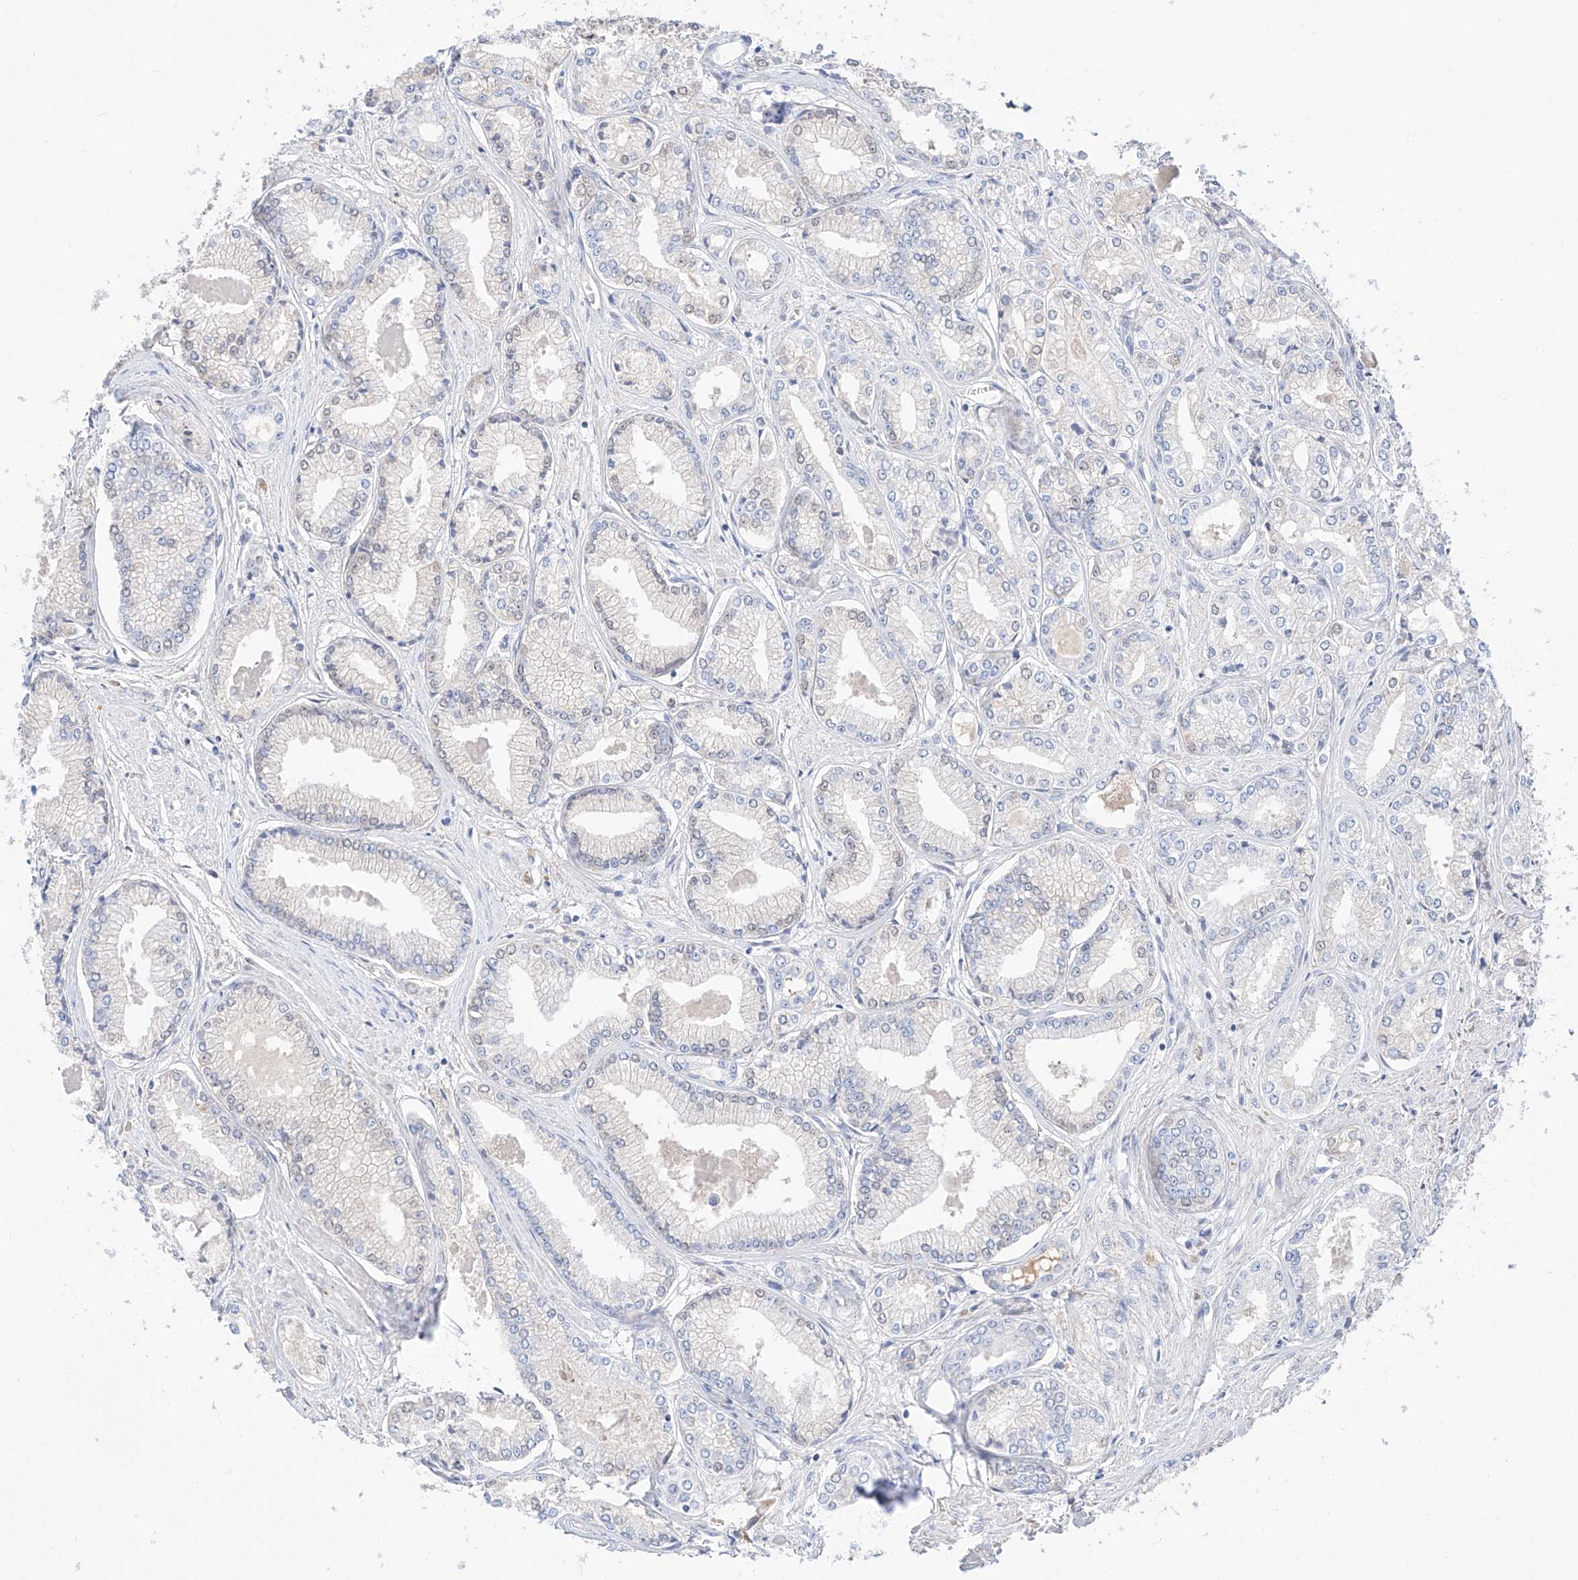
{"staining": {"intensity": "negative", "quantity": "none", "location": "none"}, "tissue": "prostate cancer", "cell_type": "Tumor cells", "image_type": "cancer", "snomed": [{"axis": "morphology", "description": "Adenocarcinoma, Low grade"}, {"axis": "topography", "description": "Prostate"}], "caption": "Immunohistochemistry histopathology image of human prostate adenocarcinoma (low-grade) stained for a protein (brown), which displays no positivity in tumor cells. (DAB immunohistochemistry (IHC) visualized using brightfield microscopy, high magnification).", "gene": "PGGT1B", "patient": {"sex": "male", "age": 60}}